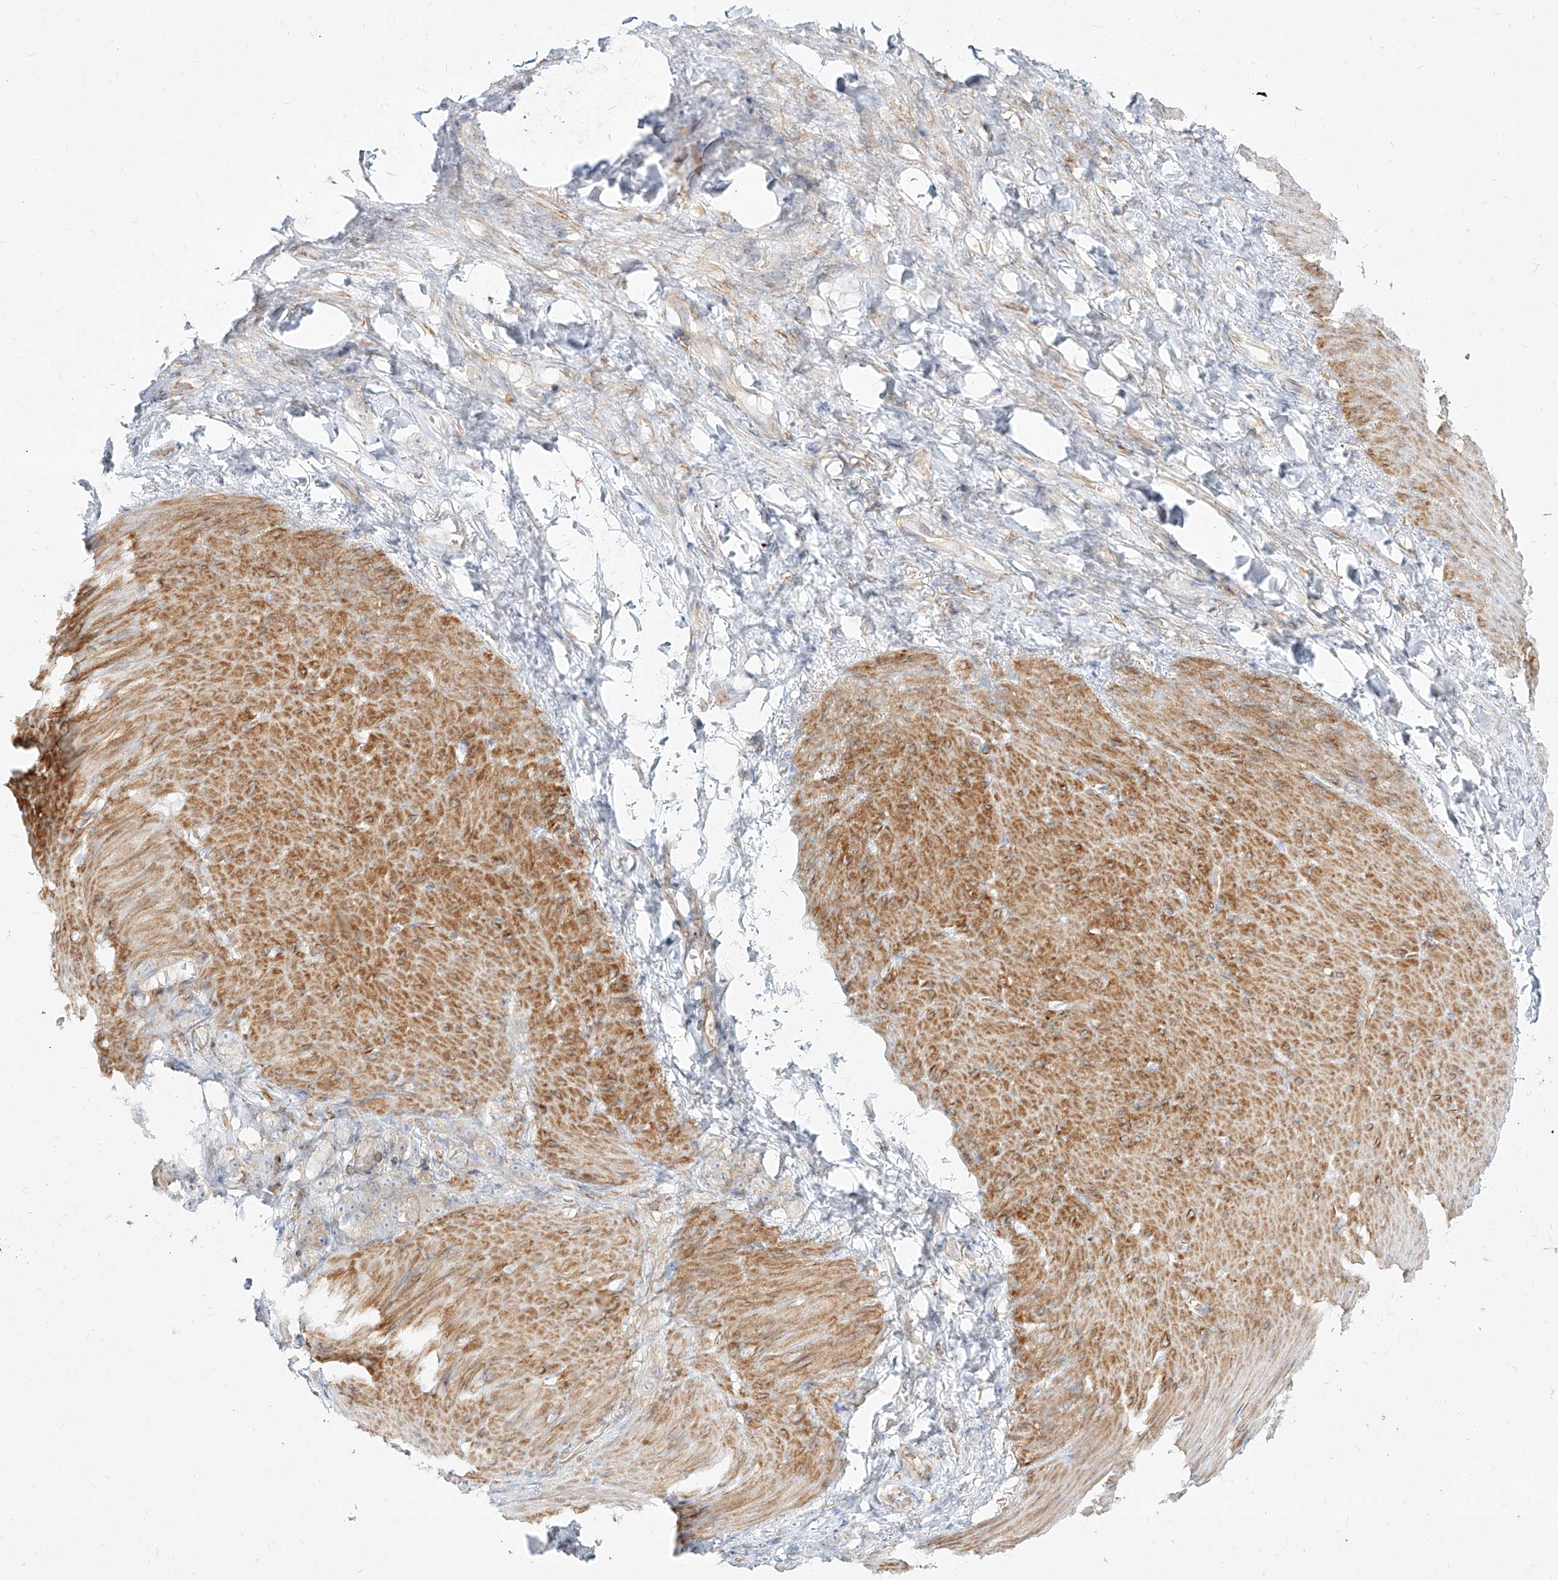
{"staining": {"intensity": "negative", "quantity": "none", "location": "none"}, "tissue": "stomach cancer", "cell_type": "Tumor cells", "image_type": "cancer", "snomed": [{"axis": "morphology", "description": "Normal tissue, NOS"}, {"axis": "morphology", "description": "Adenocarcinoma, NOS"}, {"axis": "topography", "description": "Stomach"}], "caption": "Stomach cancer (adenocarcinoma) stained for a protein using immunohistochemistry (IHC) exhibits no expression tumor cells.", "gene": "SLC2A12", "patient": {"sex": "male", "age": 82}}